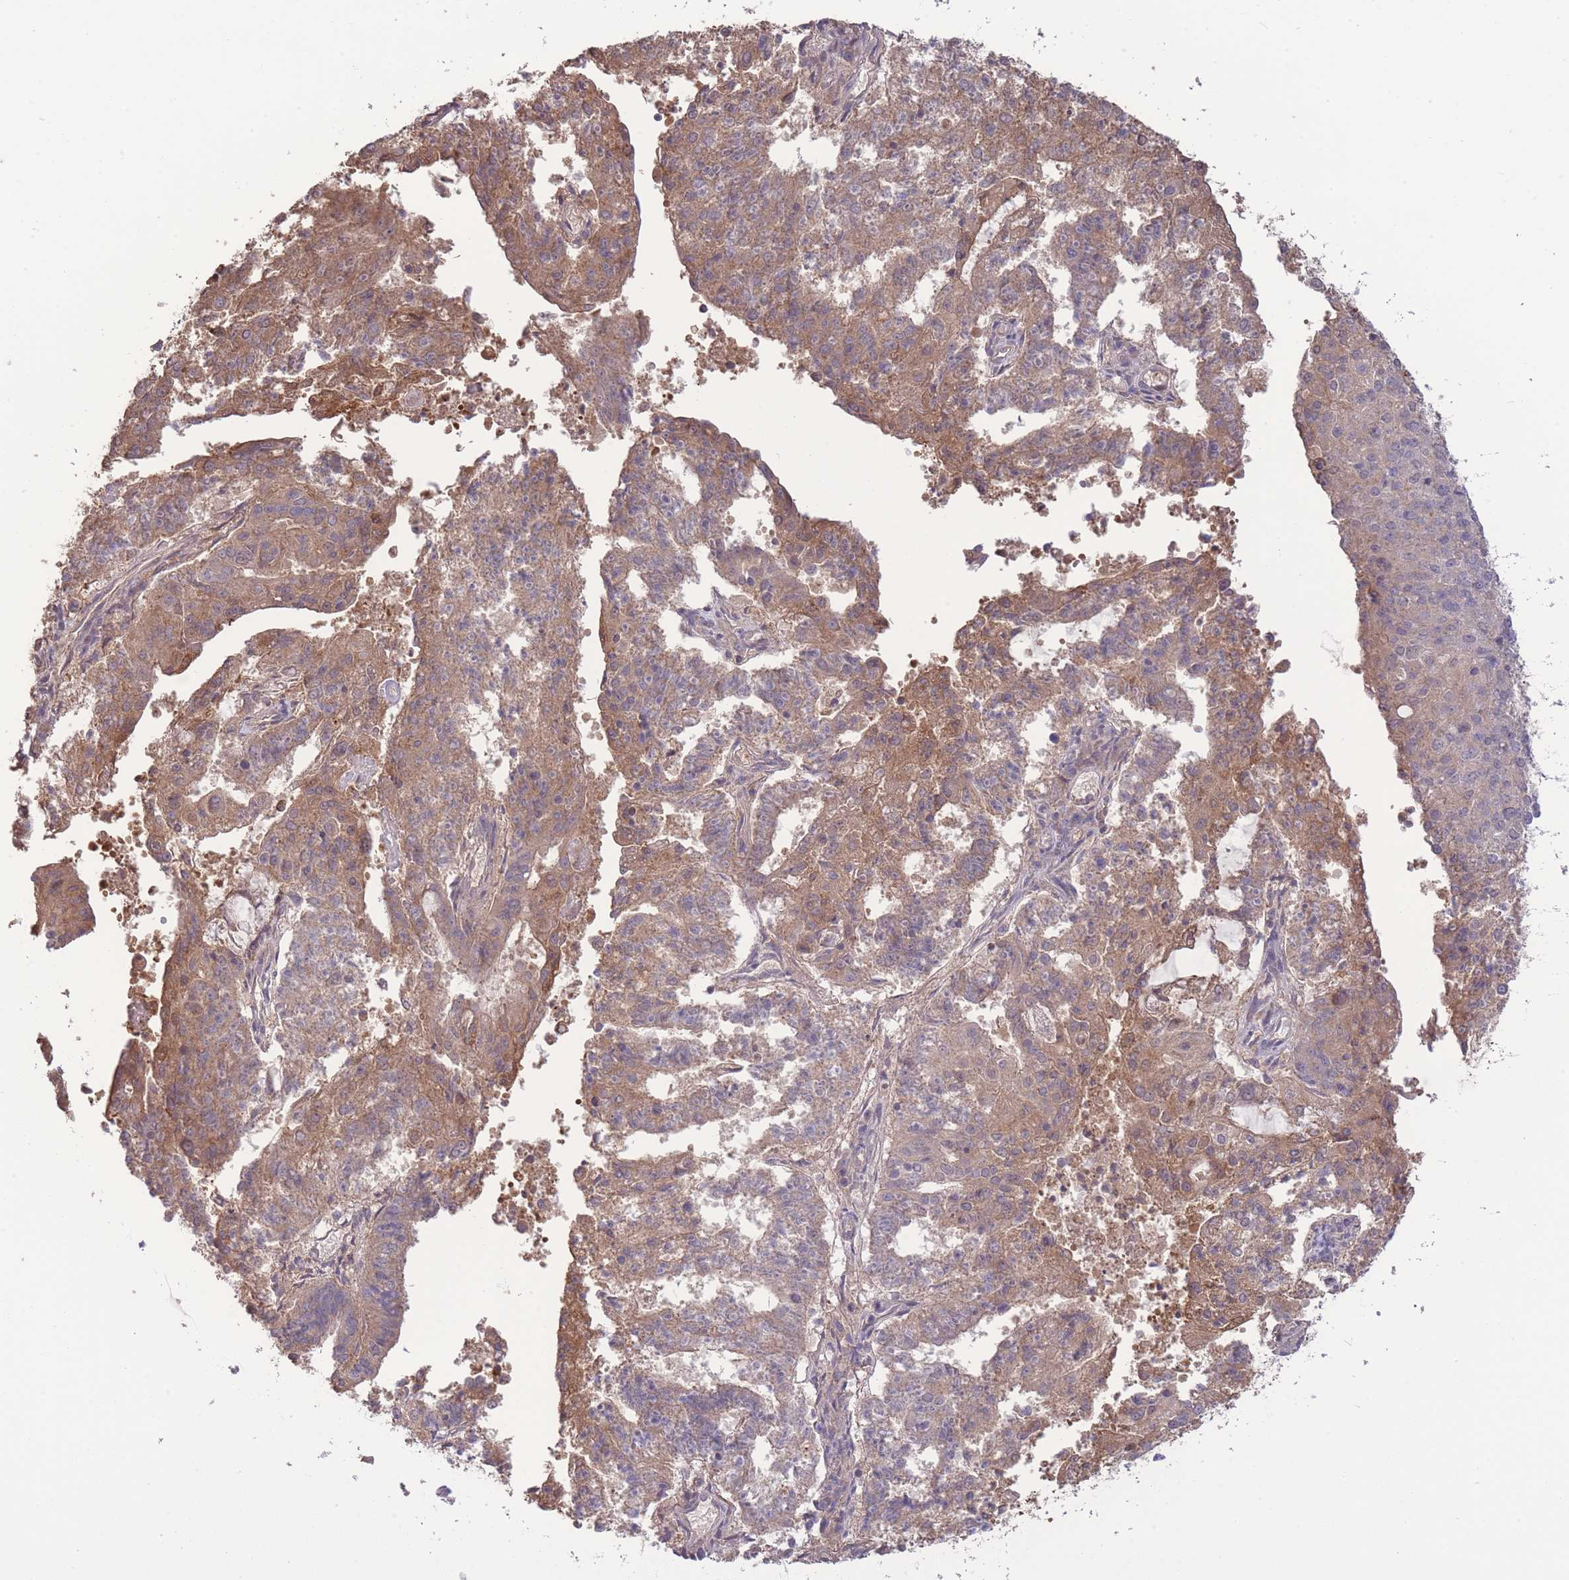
{"staining": {"intensity": "moderate", "quantity": "25%-75%", "location": "cytoplasmic/membranous"}, "tissue": "endometrial cancer", "cell_type": "Tumor cells", "image_type": "cancer", "snomed": [{"axis": "morphology", "description": "Adenocarcinoma, NOS"}, {"axis": "topography", "description": "Endometrium"}], "caption": "Endometrial adenocarcinoma stained with IHC exhibits moderate cytoplasmic/membranous positivity in about 25%-75% of tumor cells.", "gene": "ZNF304", "patient": {"sex": "female", "age": 82}}